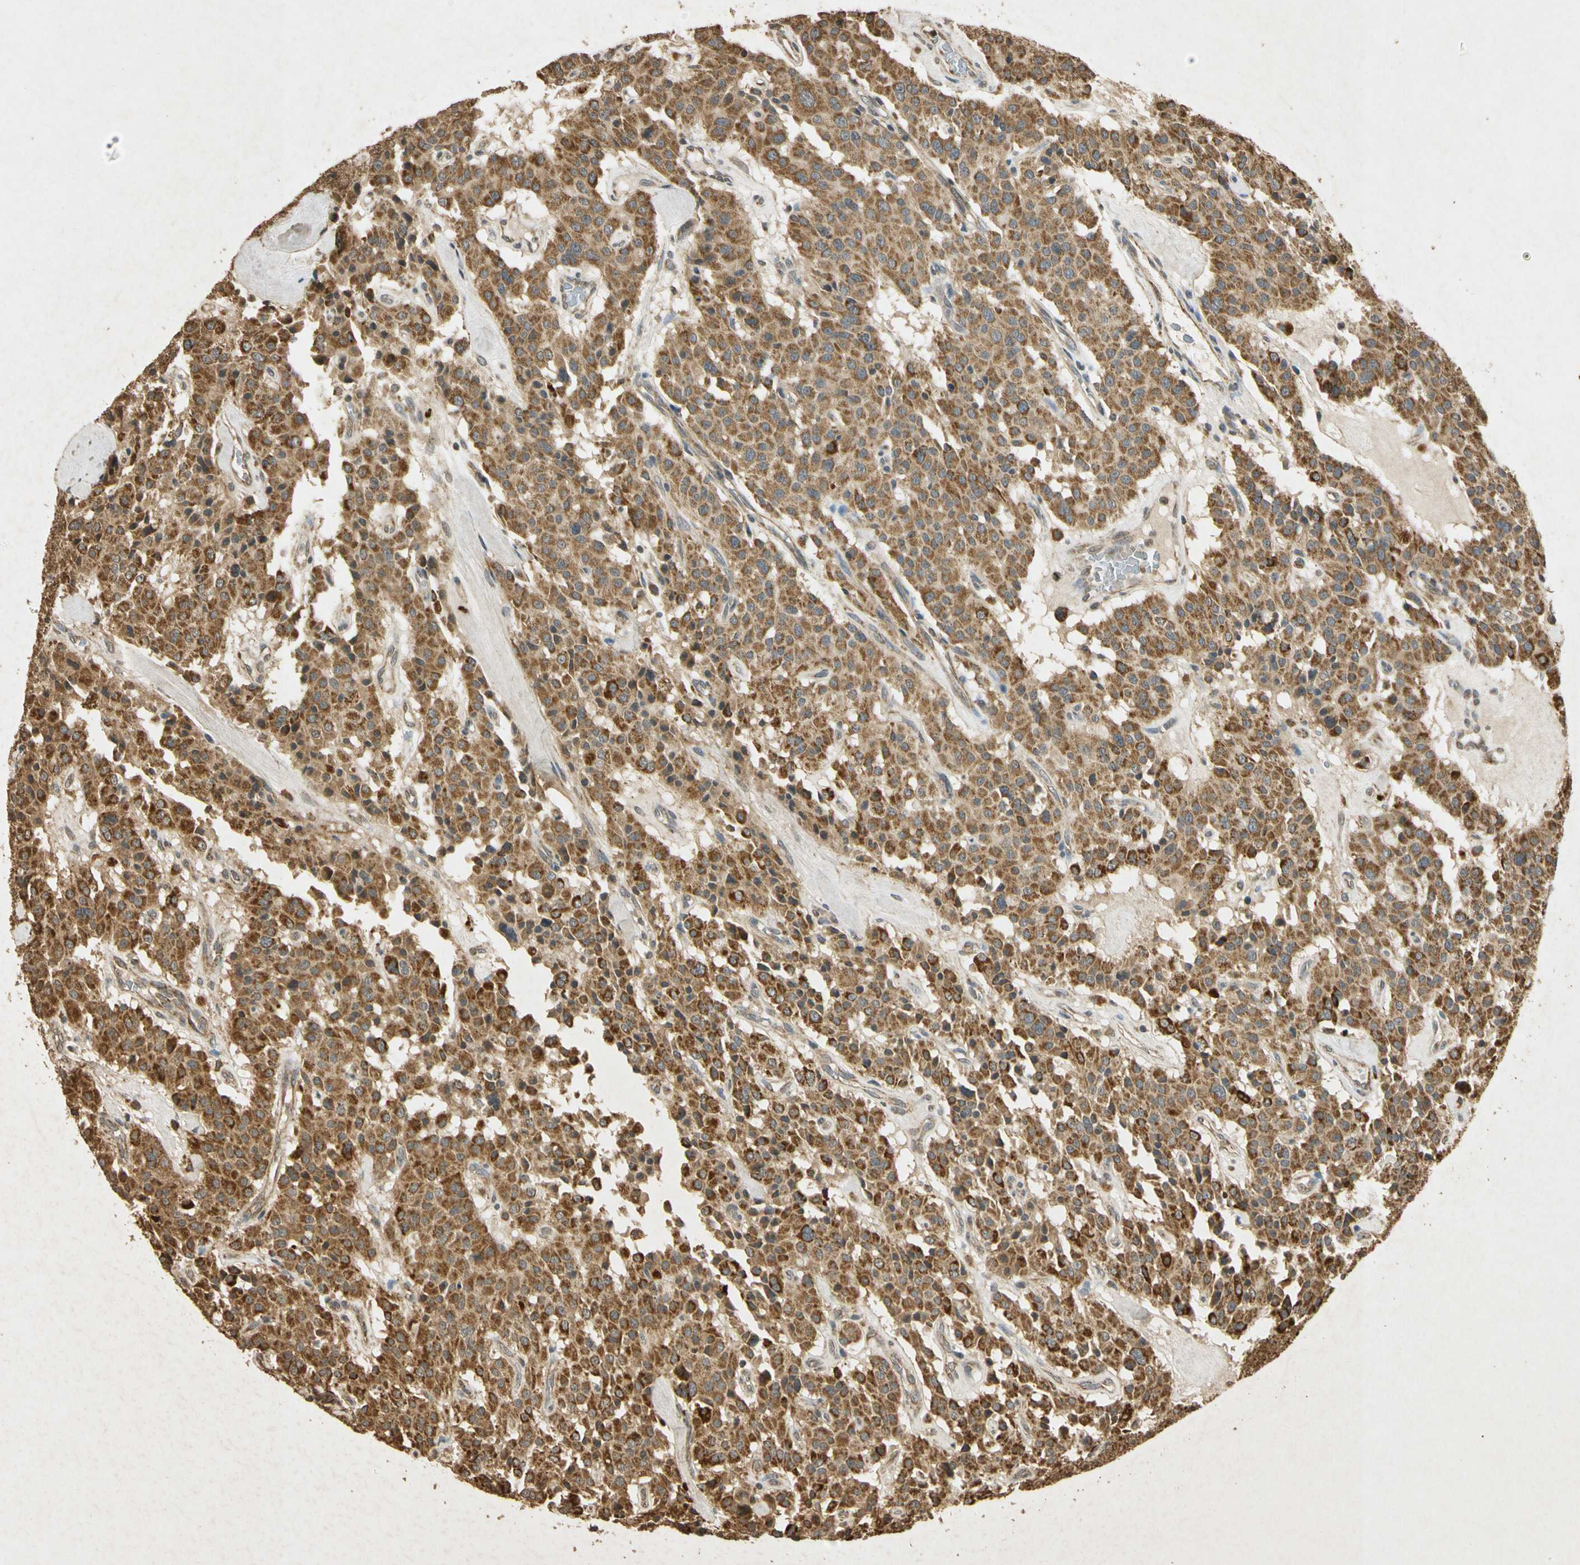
{"staining": {"intensity": "strong", "quantity": ">75%", "location": "cytoplasmic/membranous"}, "tissue": "carcinoid", "cell_type": "Tumor cells", "image_type": "cancer", "snomed": [{"axis": "morphology", "description": "Carcinoid, malignant, NOS"}, {"axis": "topography", "description": "Lung"}], "caption": "This is an image of immunohistochemistry (IHC) staining of carcinoid, which shows strong expression in the cytoplasmic/membranous of tumor cells.", "gene": "PRDX3", "patient": {"sex": "male", "age": 30}}